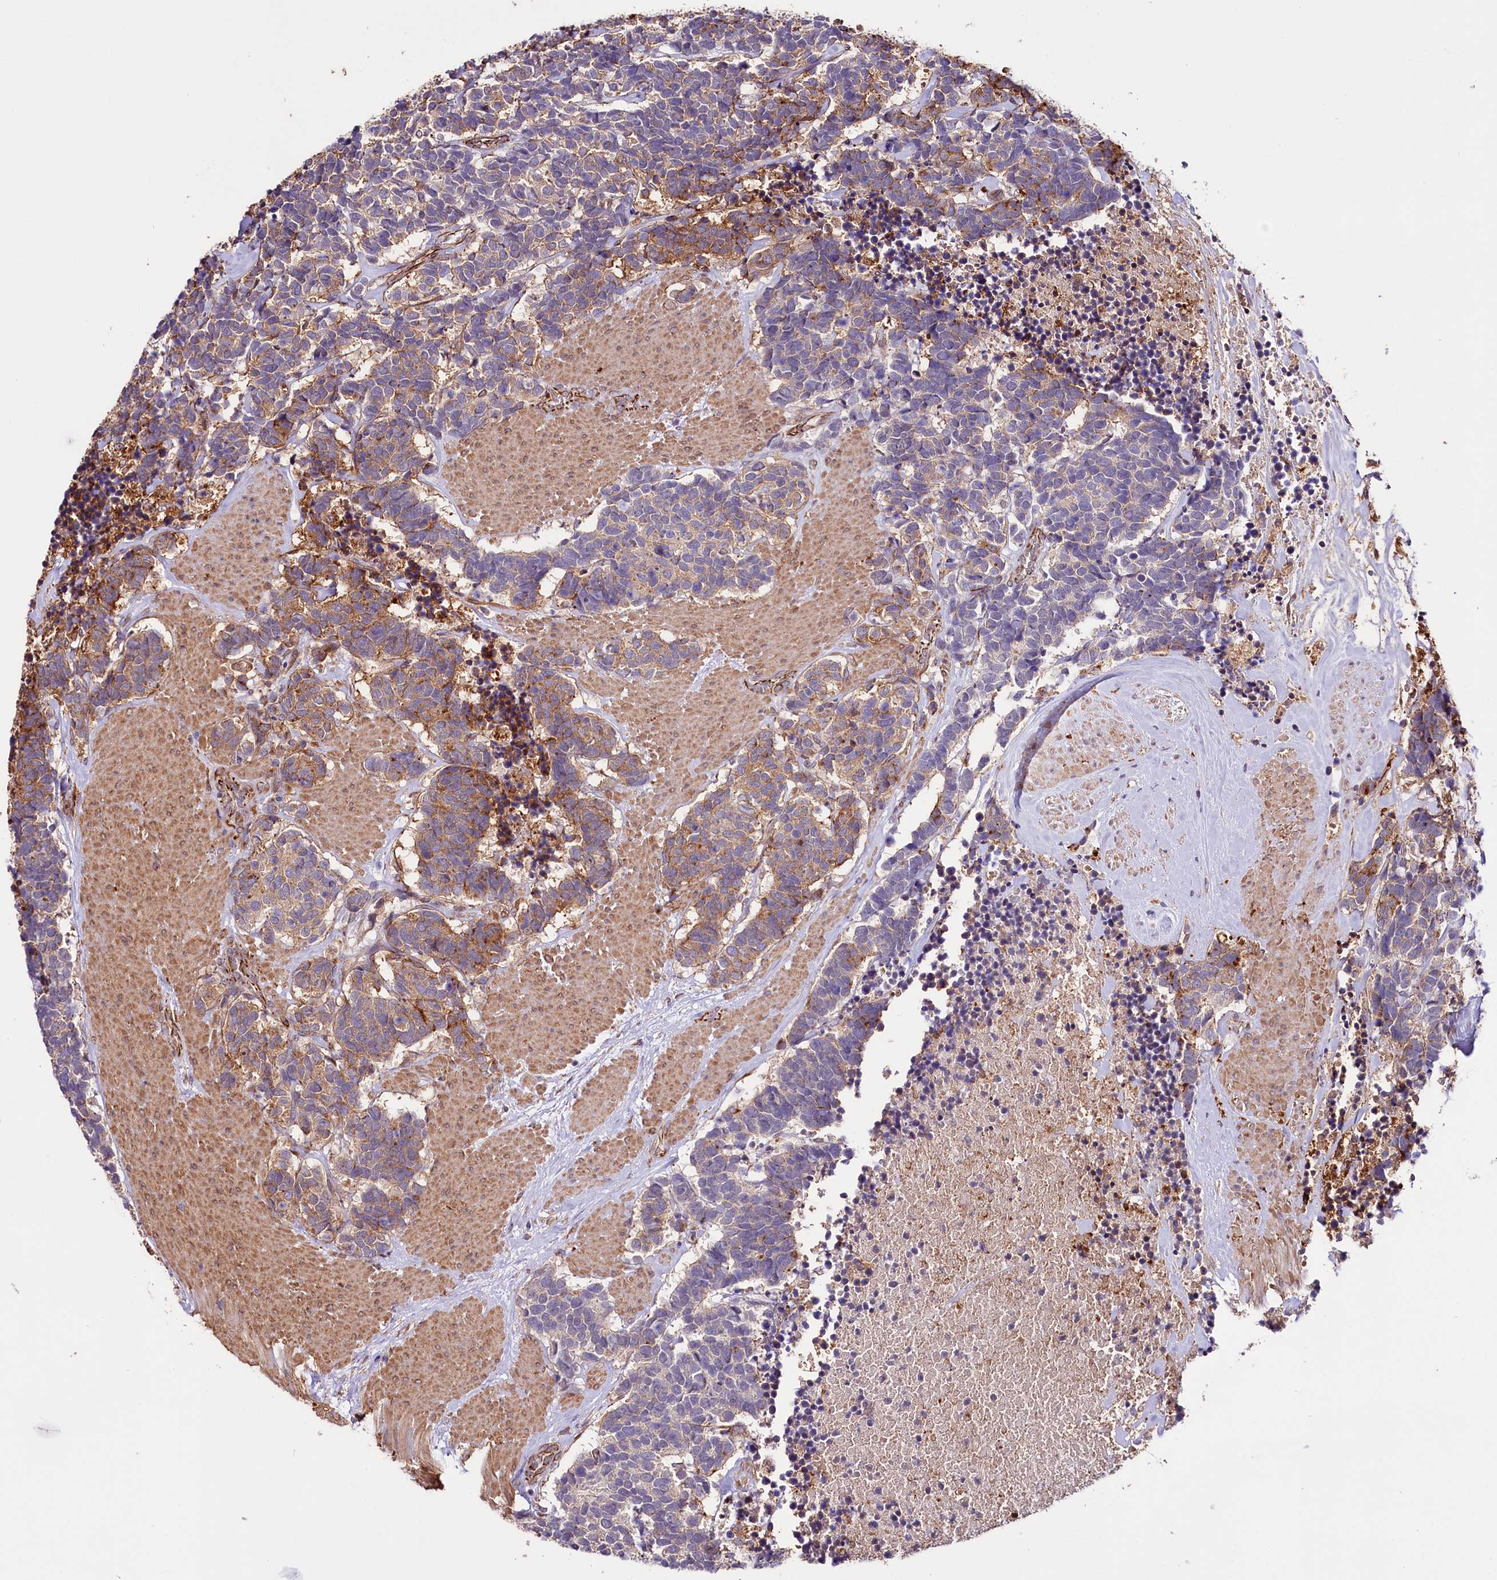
{"staining": {"intensity": "moderate", "quantity": ">75%", "location": "cytoplasmic/membranous"}, "tissue": "carcinoid", "cell_type": "Tumor cells", "image_type": "cancer", "snomed": [{"axis": "morphology", "description": "Carcinoma, NOS"}, {"axis": "morphology", "description": "Carcinoid, malignant, NOS"}, {"axis": "topography", "description": "Urinary bladder"}], "caption": "Immunohistochemical staining of carcinoid exhibits medium levels of moderate cytoplasmic/membranous positivity in about >75% of tumor cells.", "gene": "TTC12", "patient": {"sex": "male", "age": 57}}